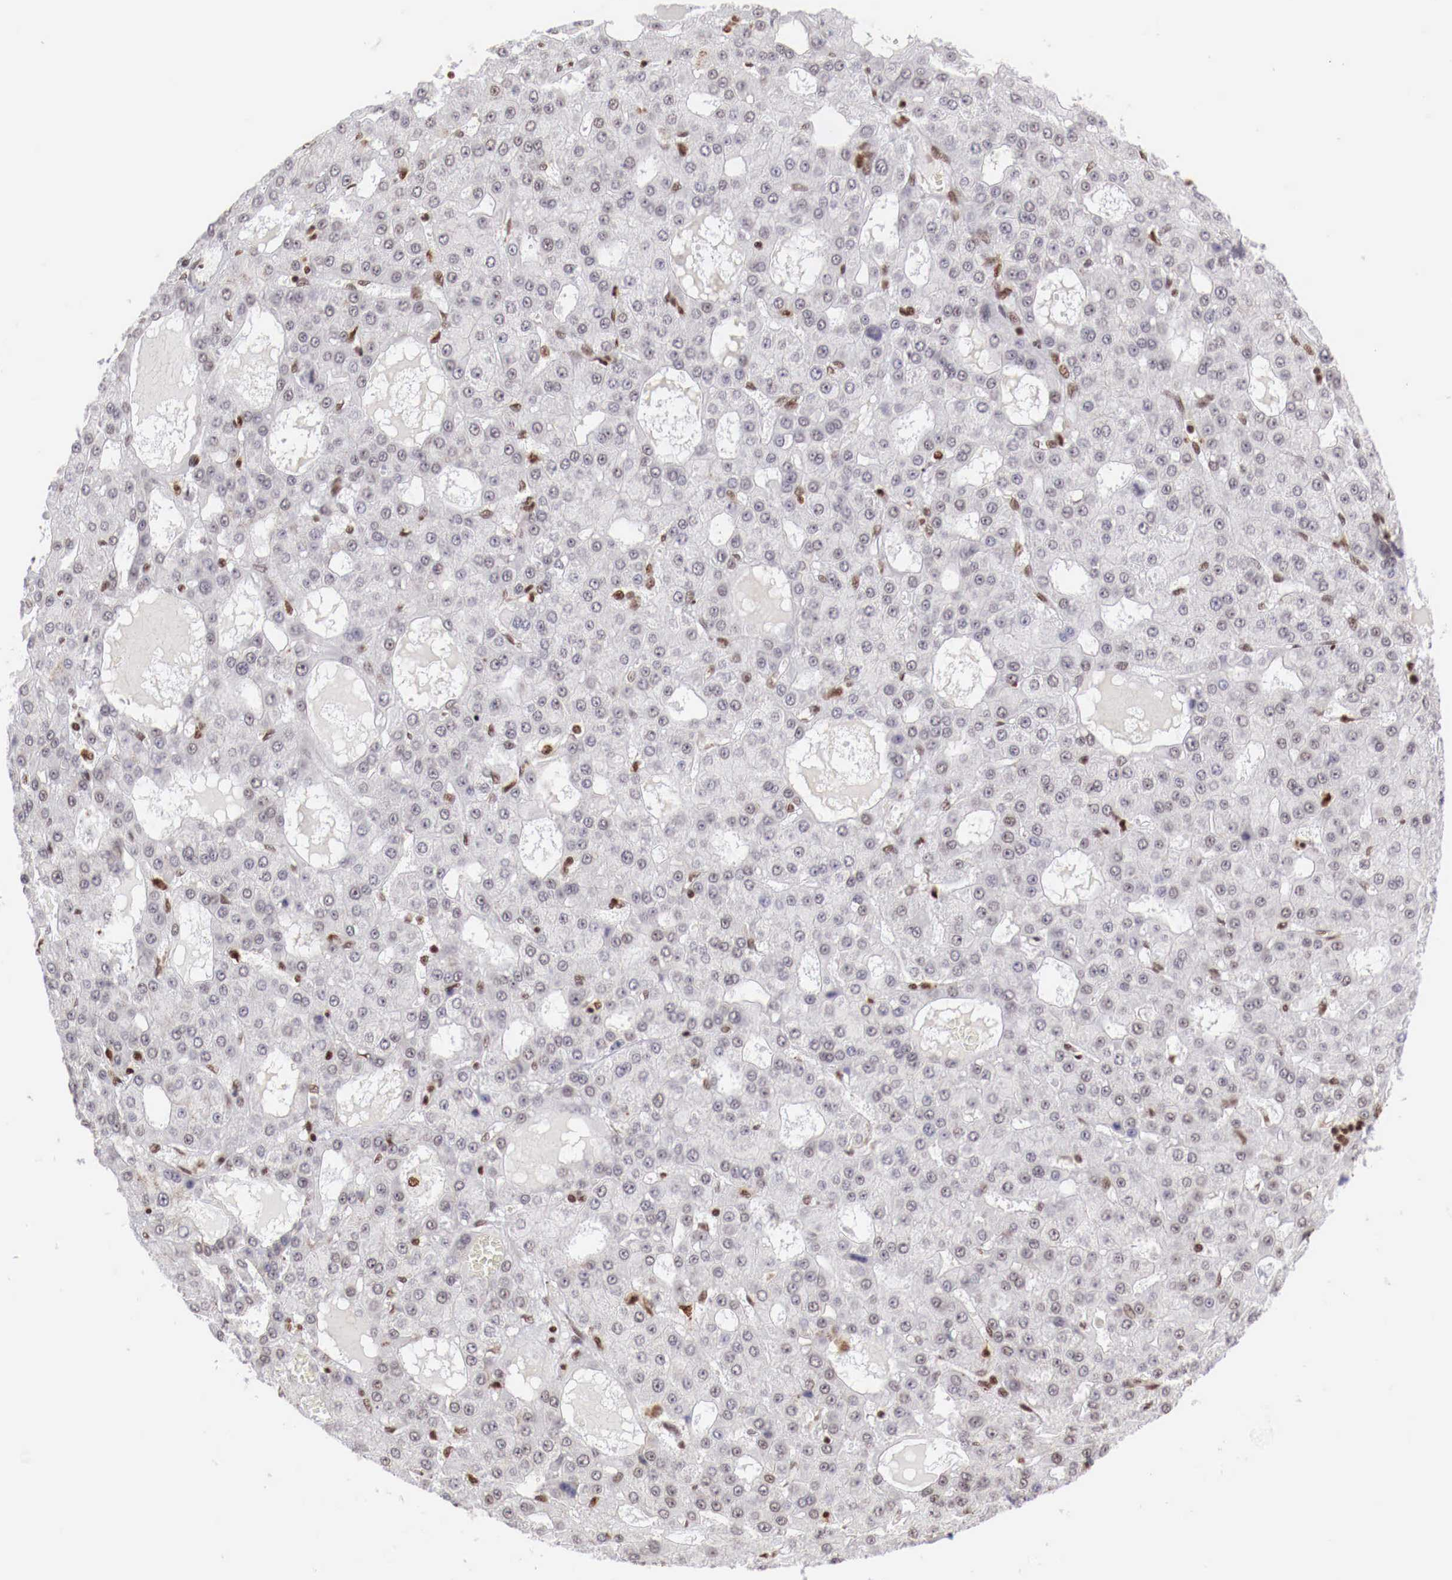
{"staining": {"intensity": "weak", "quantity": "<25%", "location": "nuclear"}, "tissue": "liver cancer", "cell_type": "Tumor cells", "image_type": "cancer", "snomed": [{"axis": "morphology", "description": "Carcinoma, Hepatocellular, NOS"}, {"axis": "topography", "description": "Liver"}], "caption": "There is no significant staining in tumor cells of liver hepatocellular carcinoma.", "gene": "MAX", "patient": {"sex": "male", "age": 47}}